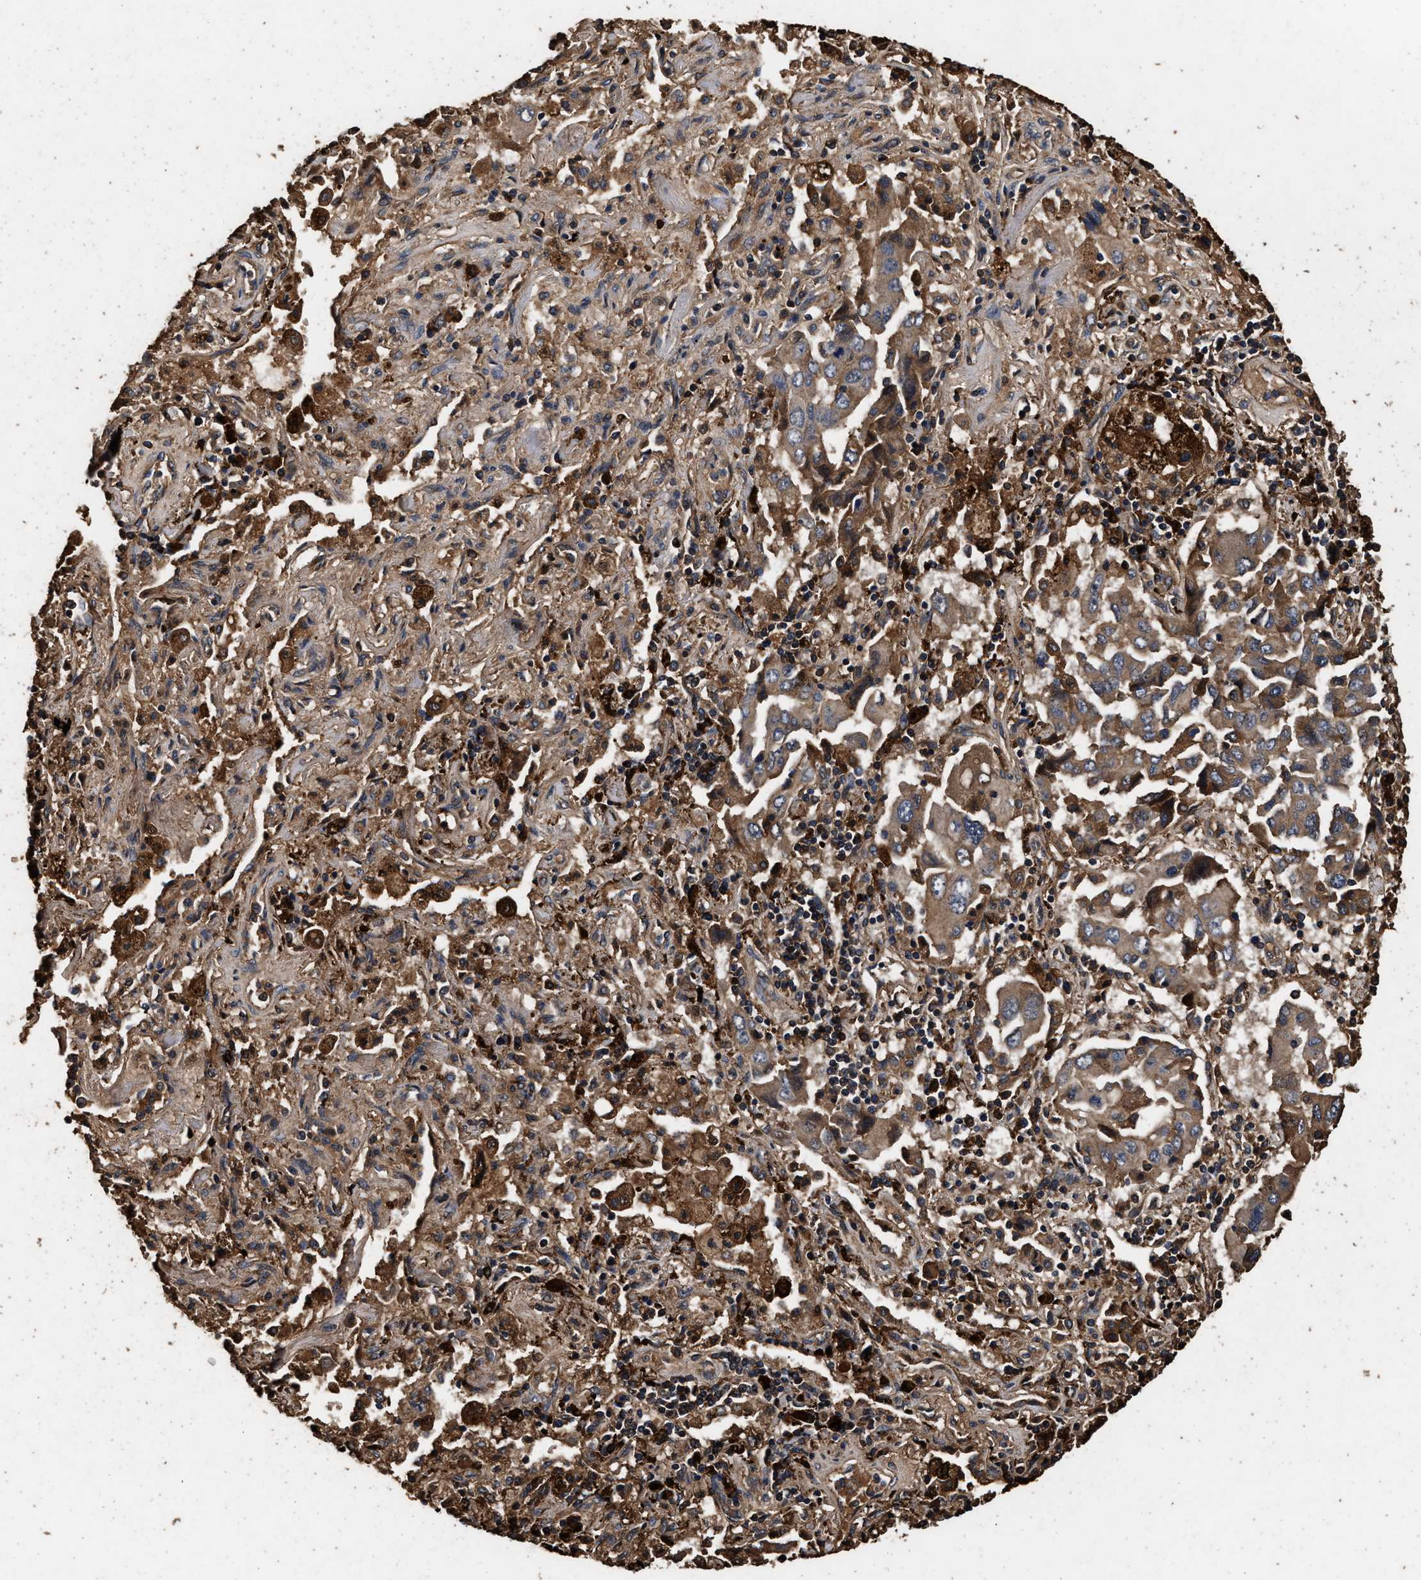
{"staining": {"intensity": "moderate", "quantity": ">75%", "location": "cytoplasmic/membranous"}, "tissue": "lung cancer", "cell_type": "Tumor cells", "image_type": "cancer", "snomed": [{"axis": "morphology", "description": "Adenocarcinoma, NOS"}, {"axis": "topography", "description": "Lung"}], "caption": "Protein analysis of lung adenocarcinoma tissue displays moderate cytoplasmic/membranous expression in approximately >75% of tumor cells.", "gene": "KYAT1", "patient": {"sex": "female", "age": 65}}